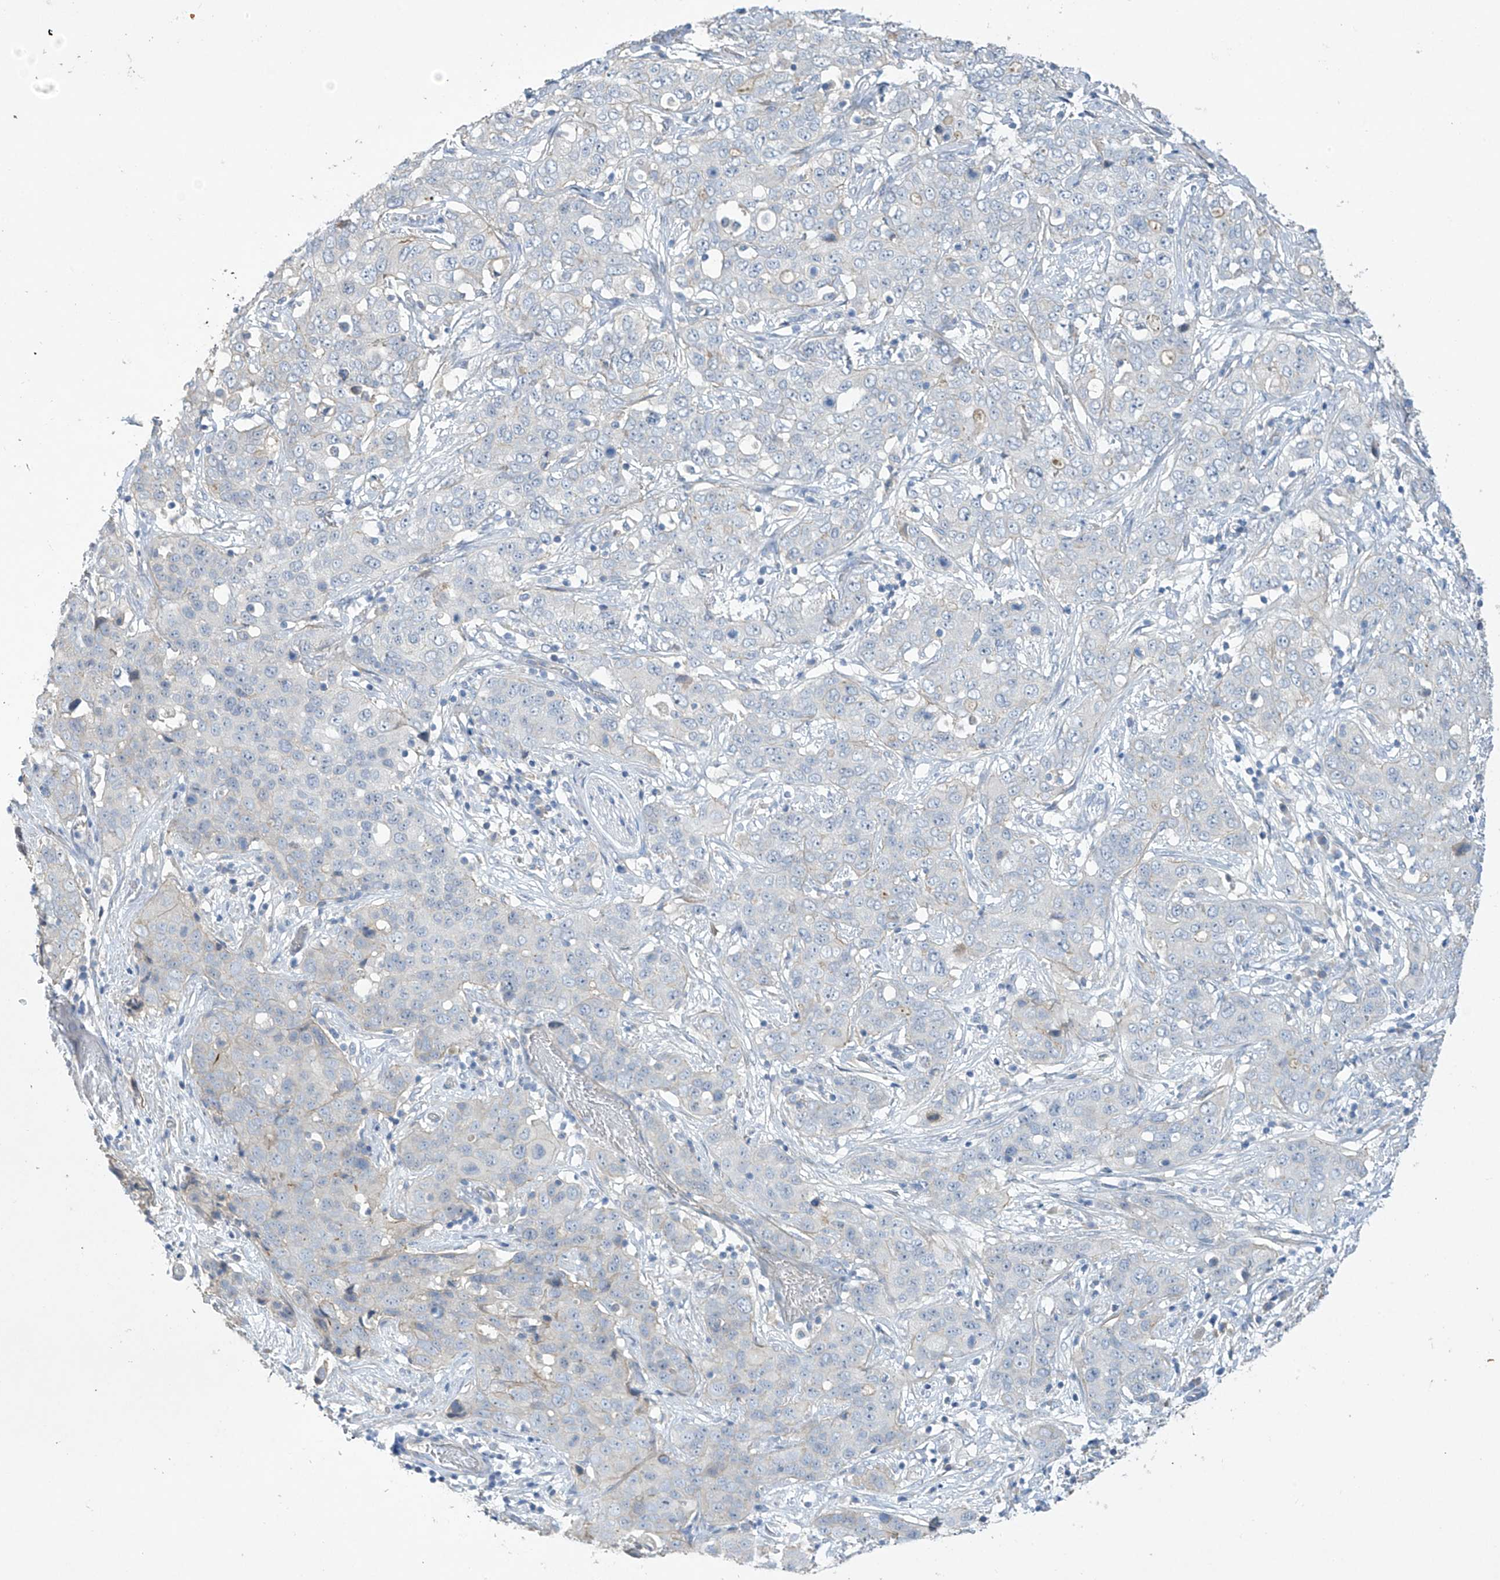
{"staining": {"intensity": "negative", "quantity": "none", "location": "none"}, "tissue": "stomach cancer", "cell_type": "Tumor cells", "image_type": "cancer", "snomed": [{"axis": "morphology", "description": "Normal tissue, NOS"}, {"axis": "morphology", "description": "Adenocarcinoma, NOS"}, {"axis": "topography", "description": "Lymph node"}, {"axis": "topography", "description": "Stomach"}], "caption": "Immunohistochemistry (IHC) image of human adenocarcinoma (stomach) stained for a protein (brown), which displays no staining in tumor cells.", "gene": "PRSS12", "patient": {"sex": "male", "age": 48}}